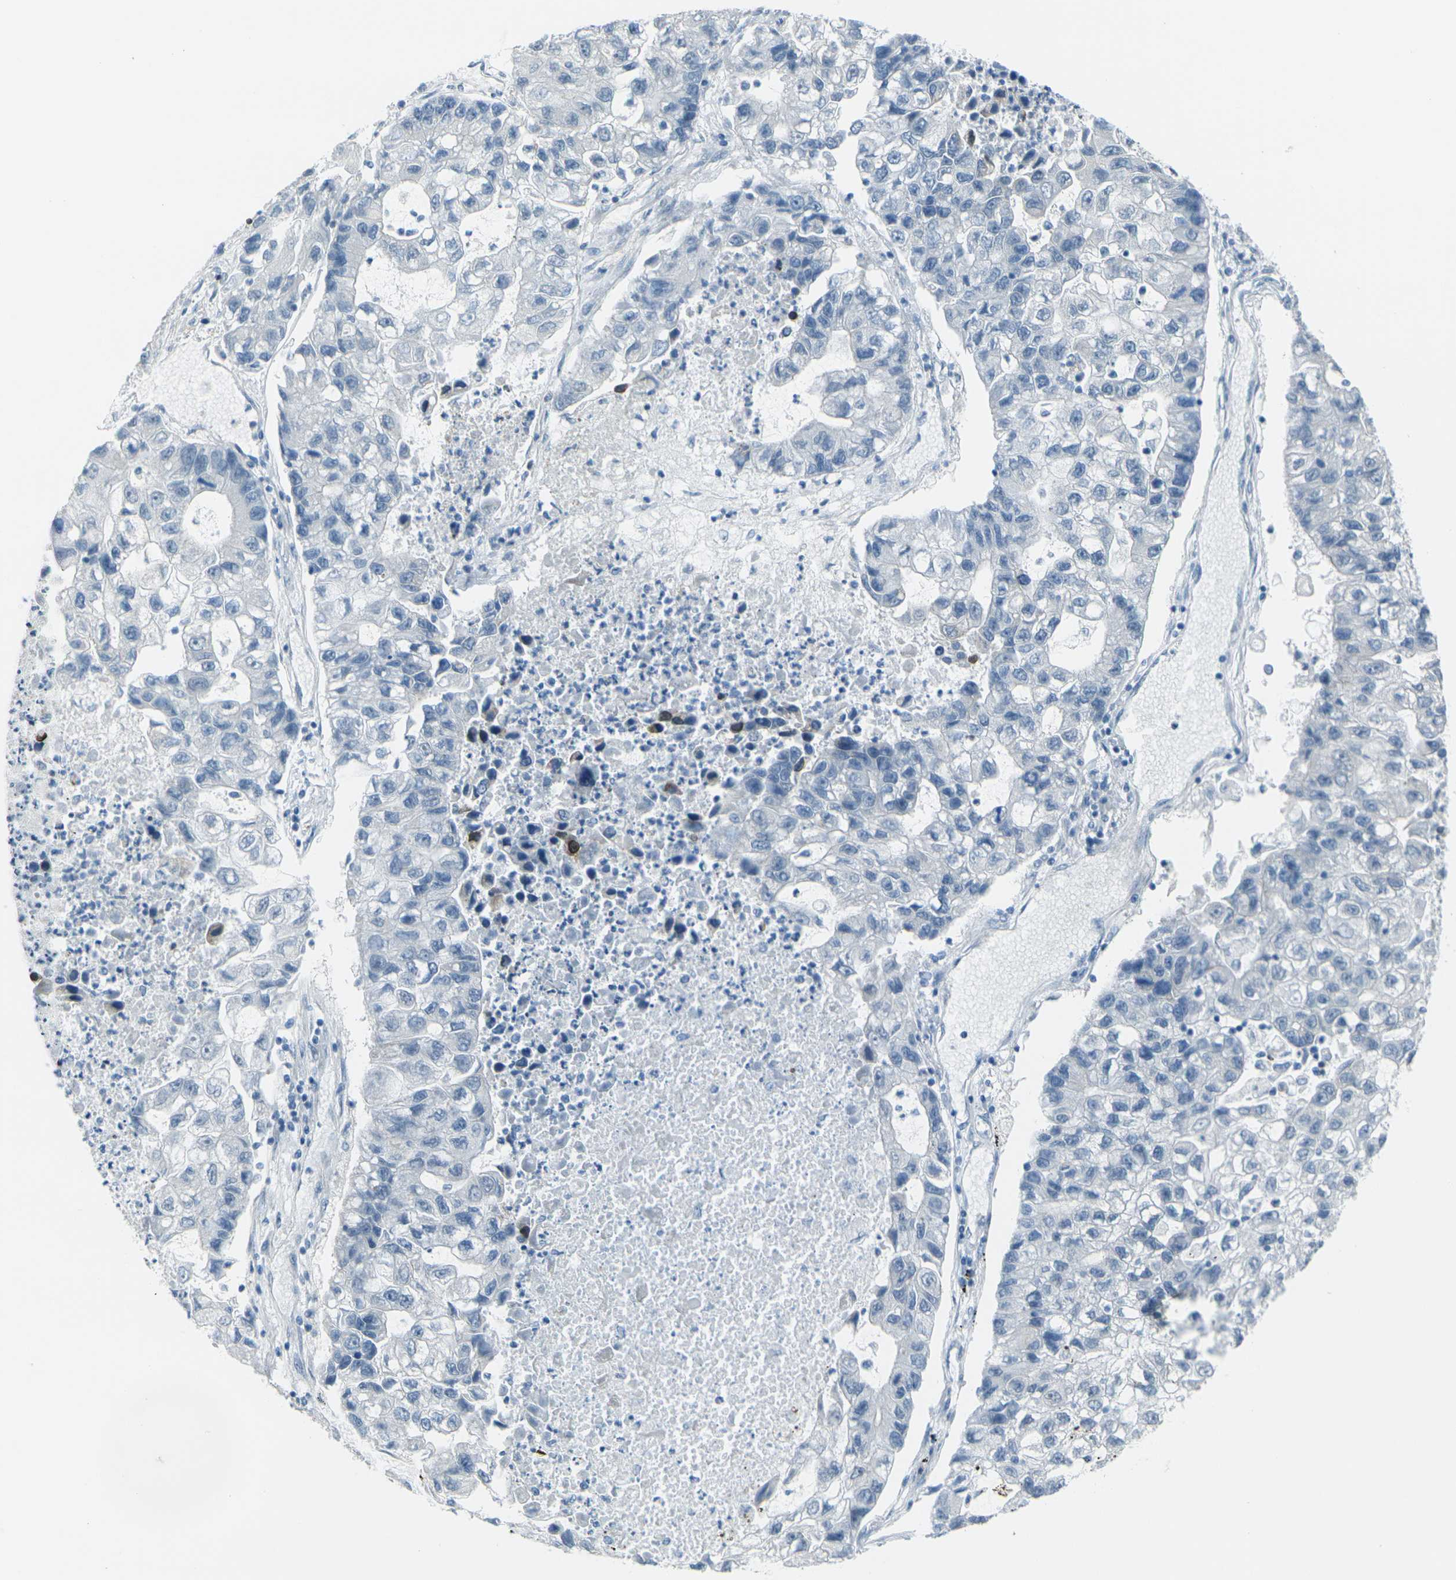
{"staining": {"intensity": "negative", "quantity": "none", "location": "none"}, "tissue": "lung cancer", "cell_type": "Tumor cells", "image_type": "cancer", "snomed": [{"axis": "morphology", "description": "Adenocarcinoma, NOS"}, {"axis": "topography", "description": "Lung"}], "caption": "A high-resolution photomicrograph shows immunohistochemistry staining of lung cancer (adenocarcinoma), which reveals no significant staining in tumor cells.", "gene": "ANKRD46", "patient": {"sex": "female", "age": 51}}